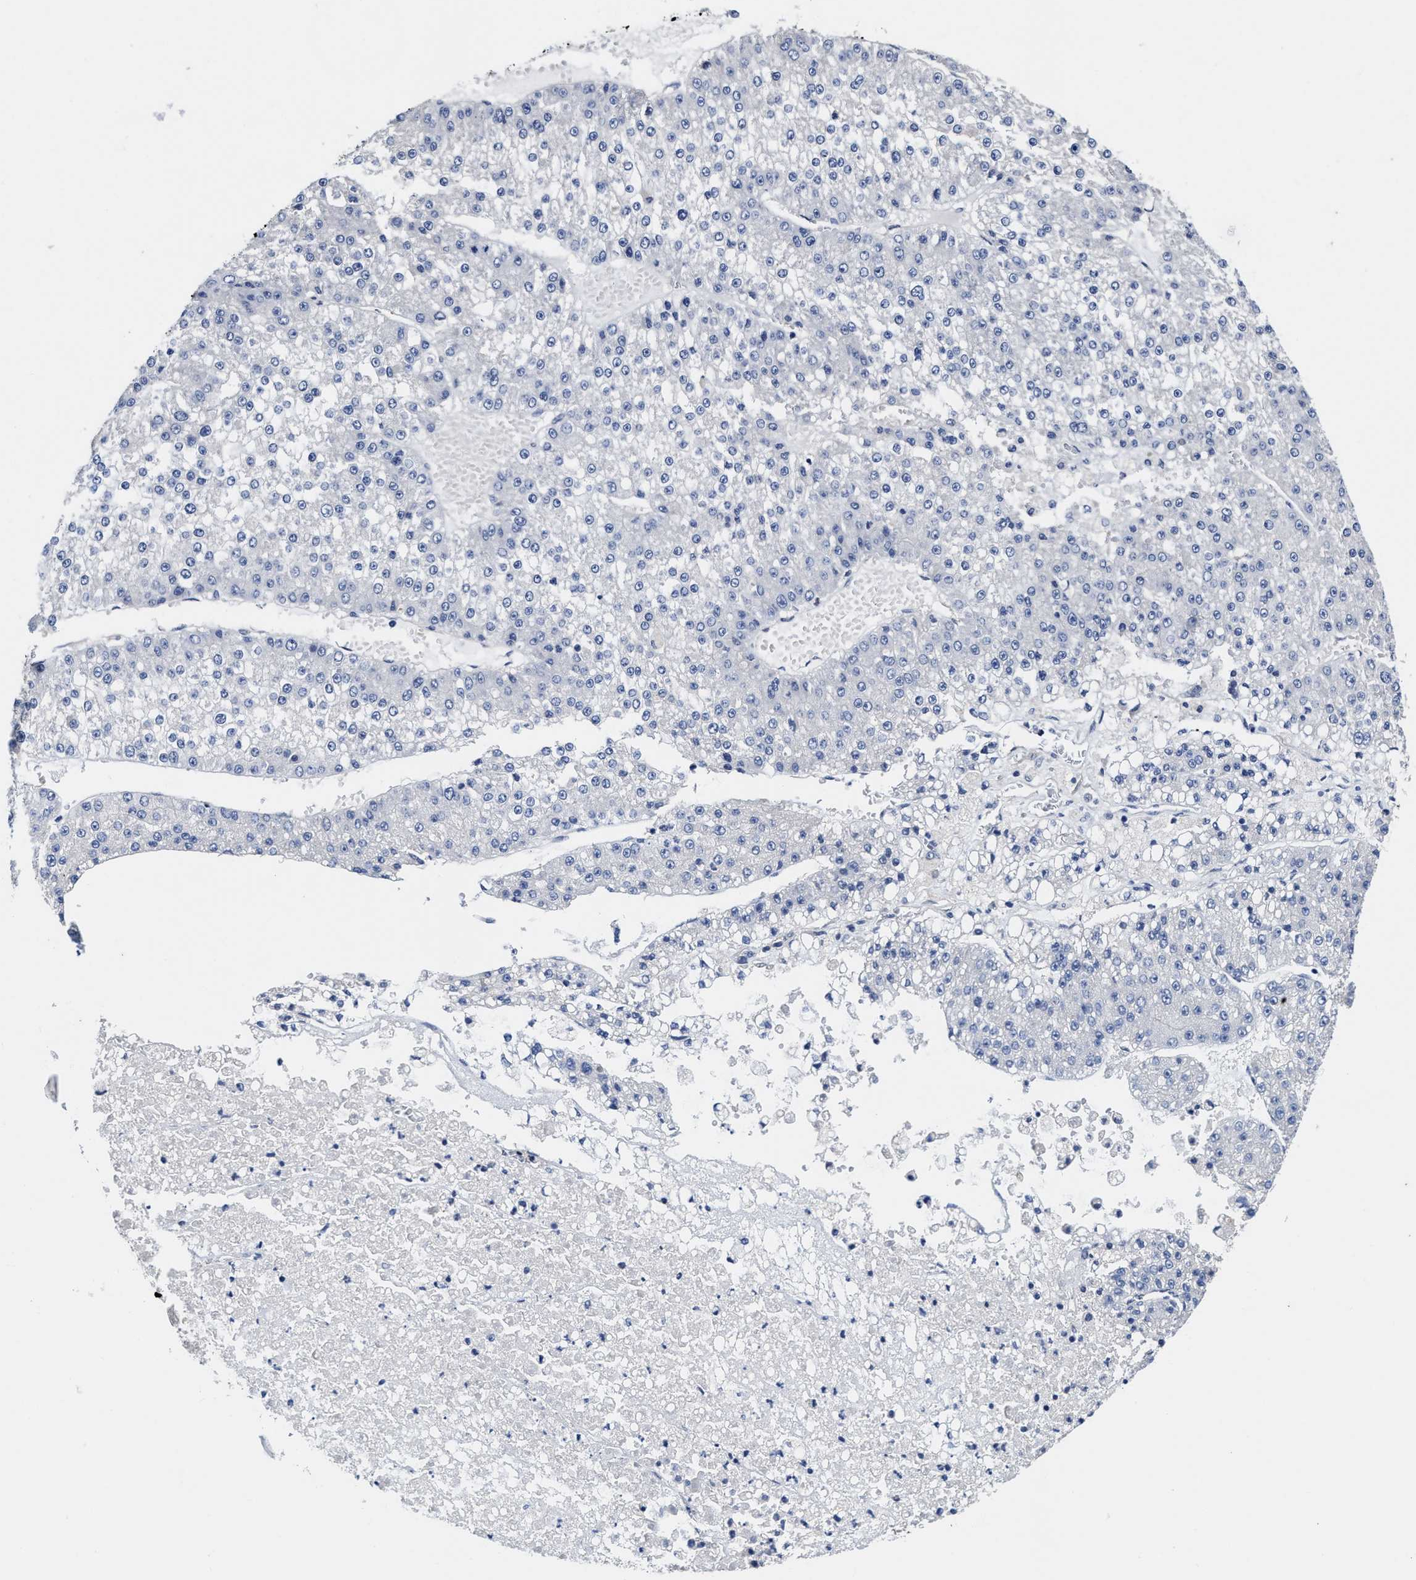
{"staining": {"intensity": "negative", "quantity": "none", "location": "none"}, "tissue": "liver cancer", "cell_type": "Tumor cells", "image_type": "cancer", "snomed": [{"axis": "morphology", "description": "Carcinoma, Hepatocellular, NOS"}, {"axis": "topography", "description": "Liver"}], "caption": "Liver cancer was stained to show a protein in brown. There is no significant positivity in tumor cells.", "gene": "TRAF6", "patient": {"sex": "female", "age": 73}}